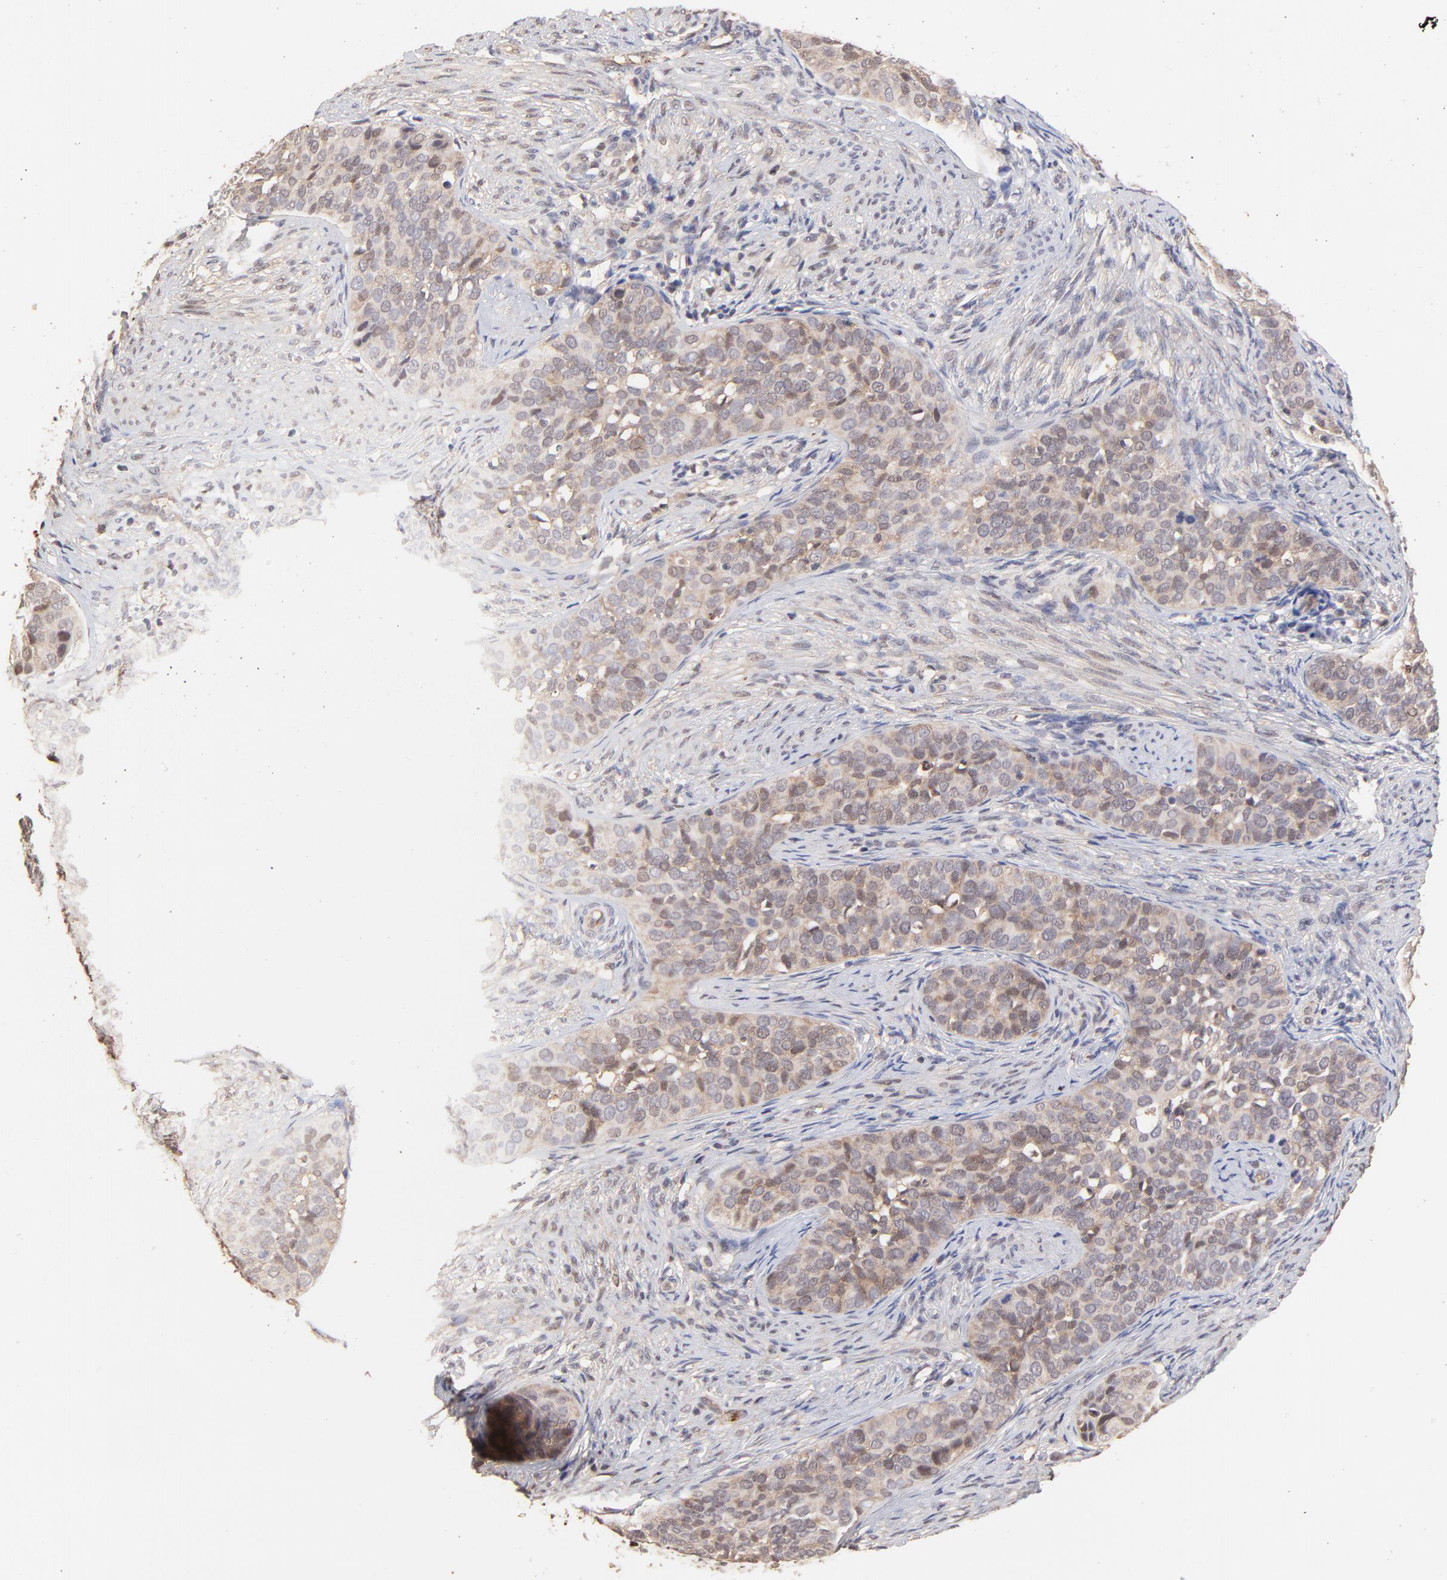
{"staining": {"intensity": "weak", "quantity": "25%-75%", "location": "cytoplasmic/membranous,nuclear"}, "tissue": "cervical cancer", "cell_type": "Tumor cells", "image_type": "cancer", "snomed": [{"axis": "morphology", "description": "Squamous cell carcinoma, NOS"}, {"axis": "topography", "description": "Cervix"}], "caption": "IHC (DAB (3,3'-diaminobenzidine)) staining of cervical squamous cell carcinoma exhibits weak cytoplasmic/membranous and nuclear protein staining in about 25%-75% of tumor cells. (Stains: DAB in brown, nuclei in blue, Microscopy: brightfield microscopy at high magnification).", "gene": "PSMD14", "patient": {"sex": "female", "age": 31}}